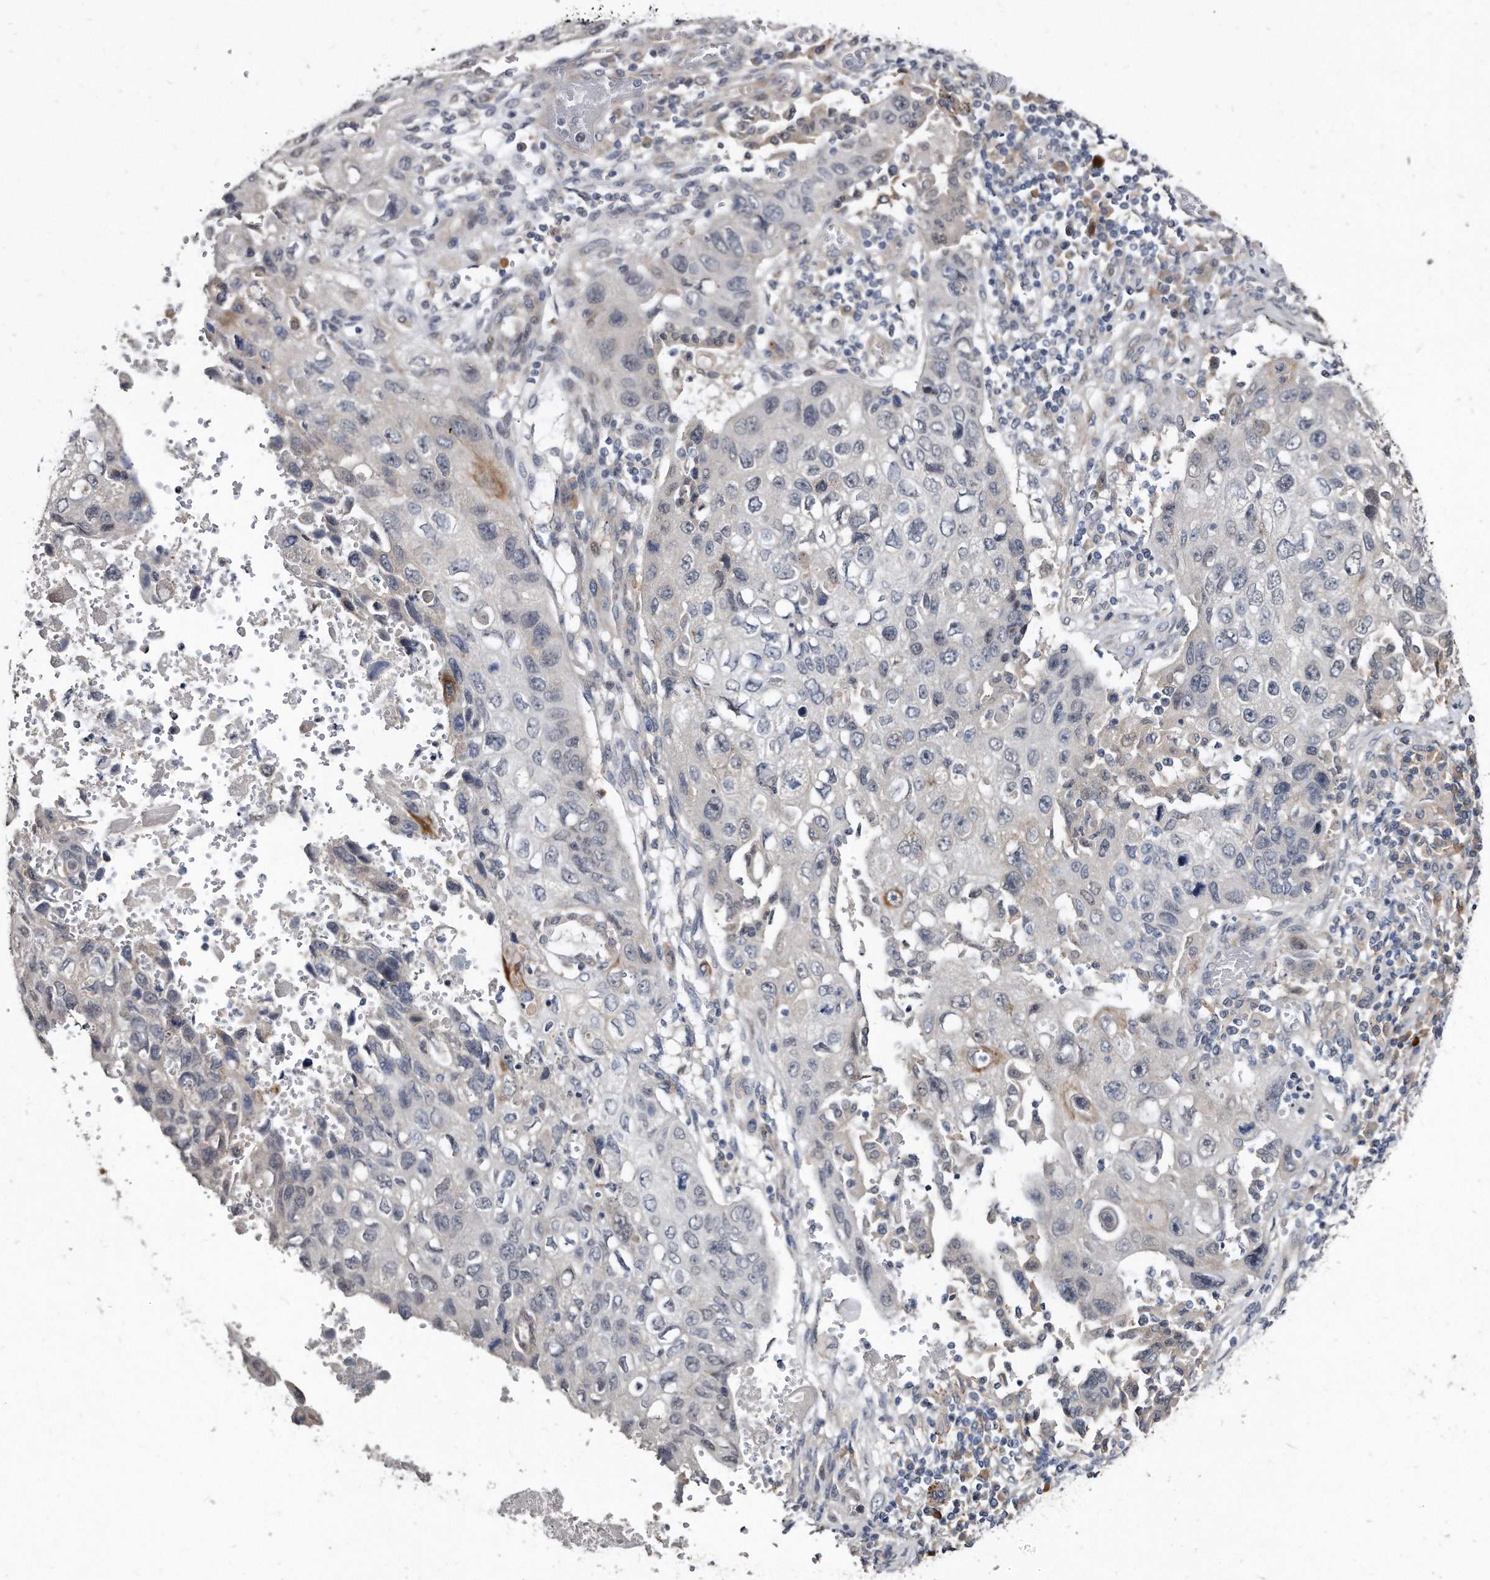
{"staining": {"intensity": "negative", "quantity": "none", "location": "none"}, "tissue": "lung cancer", "cell_type": "Tumor cells", "image_type": "cancer", "snomed": [{"axis": "morphology", "description": "Squamous cell carcinoma, NOS"}, {"axis": "topography", "description": "Lung"}], "caption": "Tumor cells are negative for protein expression in human squamous cell carcinoma (lung).", "gene": "KLHDC3", "patient": {"sex": "male", "age": 61}}